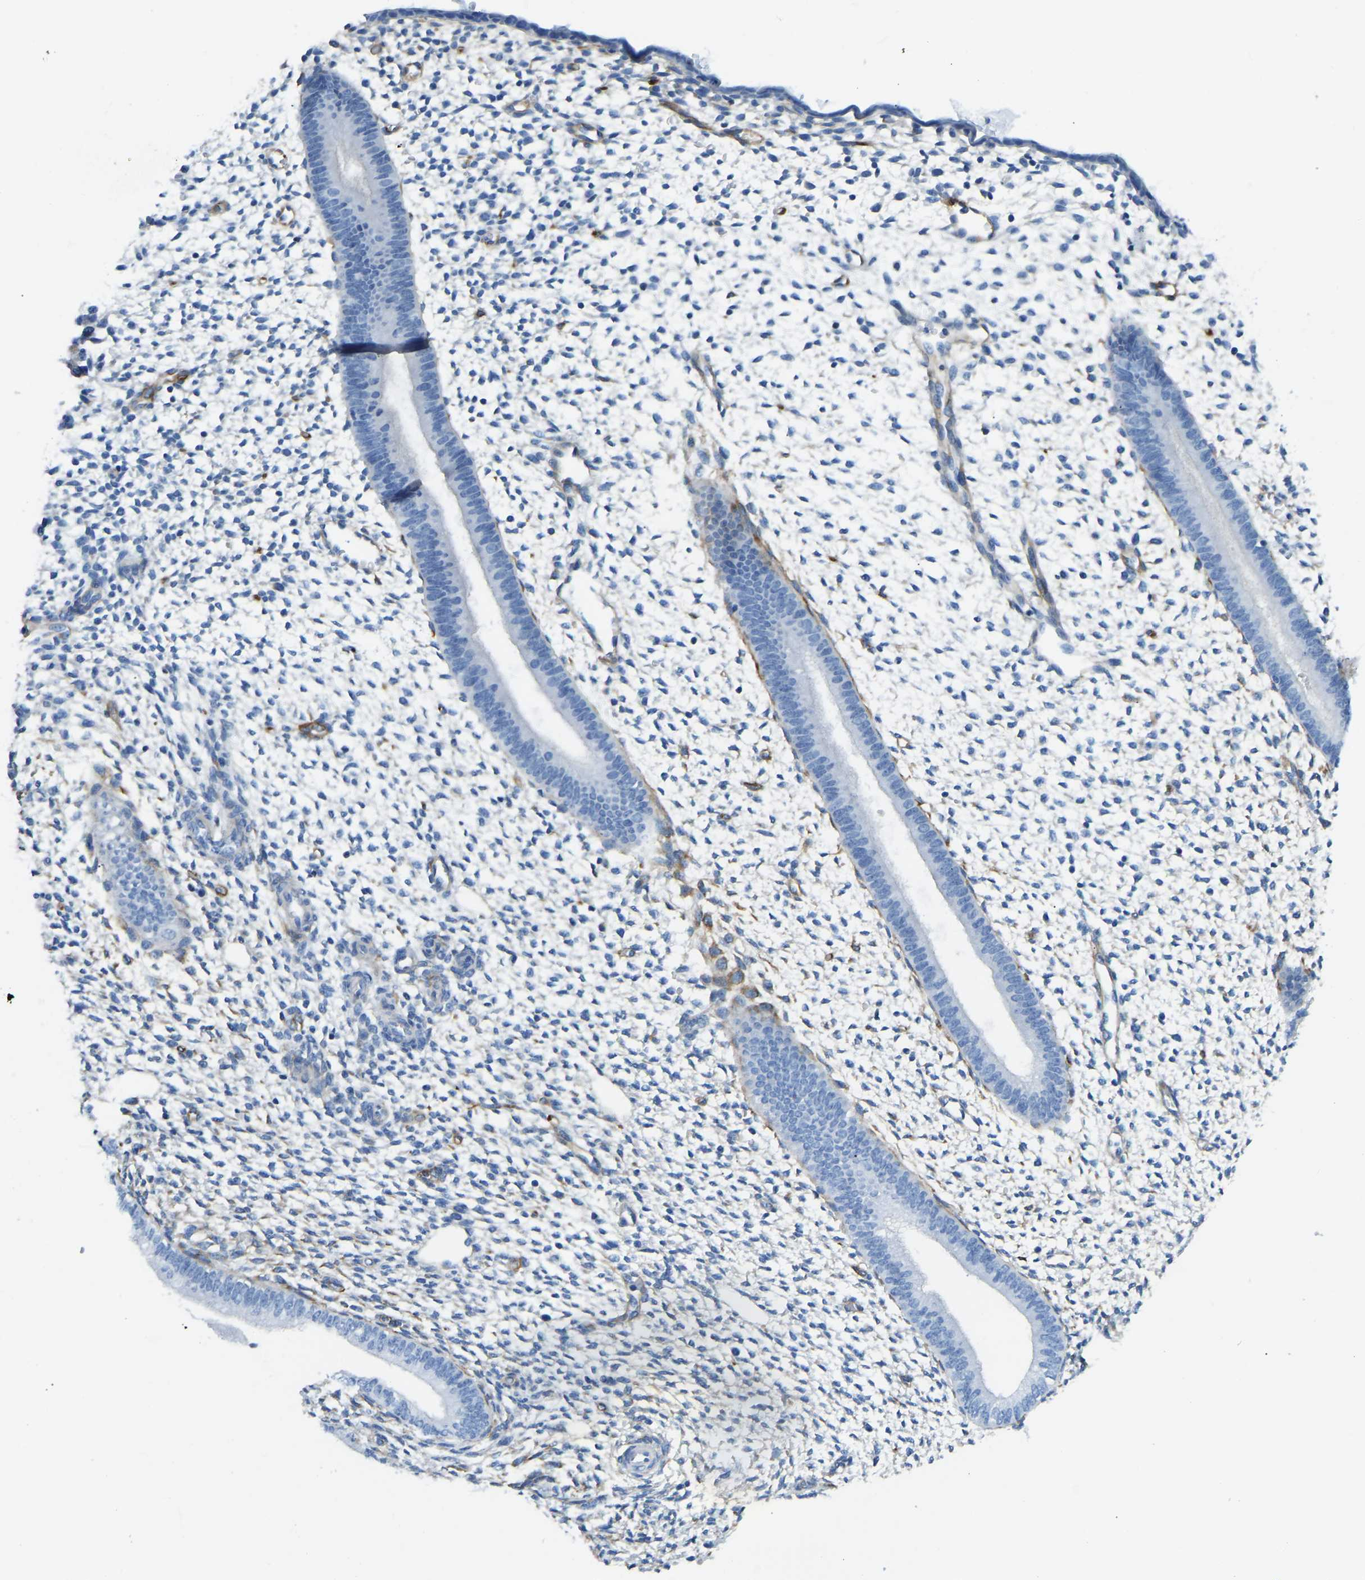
{"staining": {"intensity": "moderate", "quantity": "<25%", "location": "cytoplasmic/membranous"}, "tissue": "endometrium", "cell_type": "Cells in endometrial stroma", "image_type": "normal", "snomed": [{"axis": "morphology", "description": "Normal tissue, NOS"}, {"axis": "topography", "description": "Endometrium"}], "caption": "IHC of normal endometrium exhibits low levels of moderate cytoplasmic/membranous expression in approximately <25% of cells in endometrial stroma.", "gene": "COL15A1", "patient": {"sex": "female", "age": 46}}